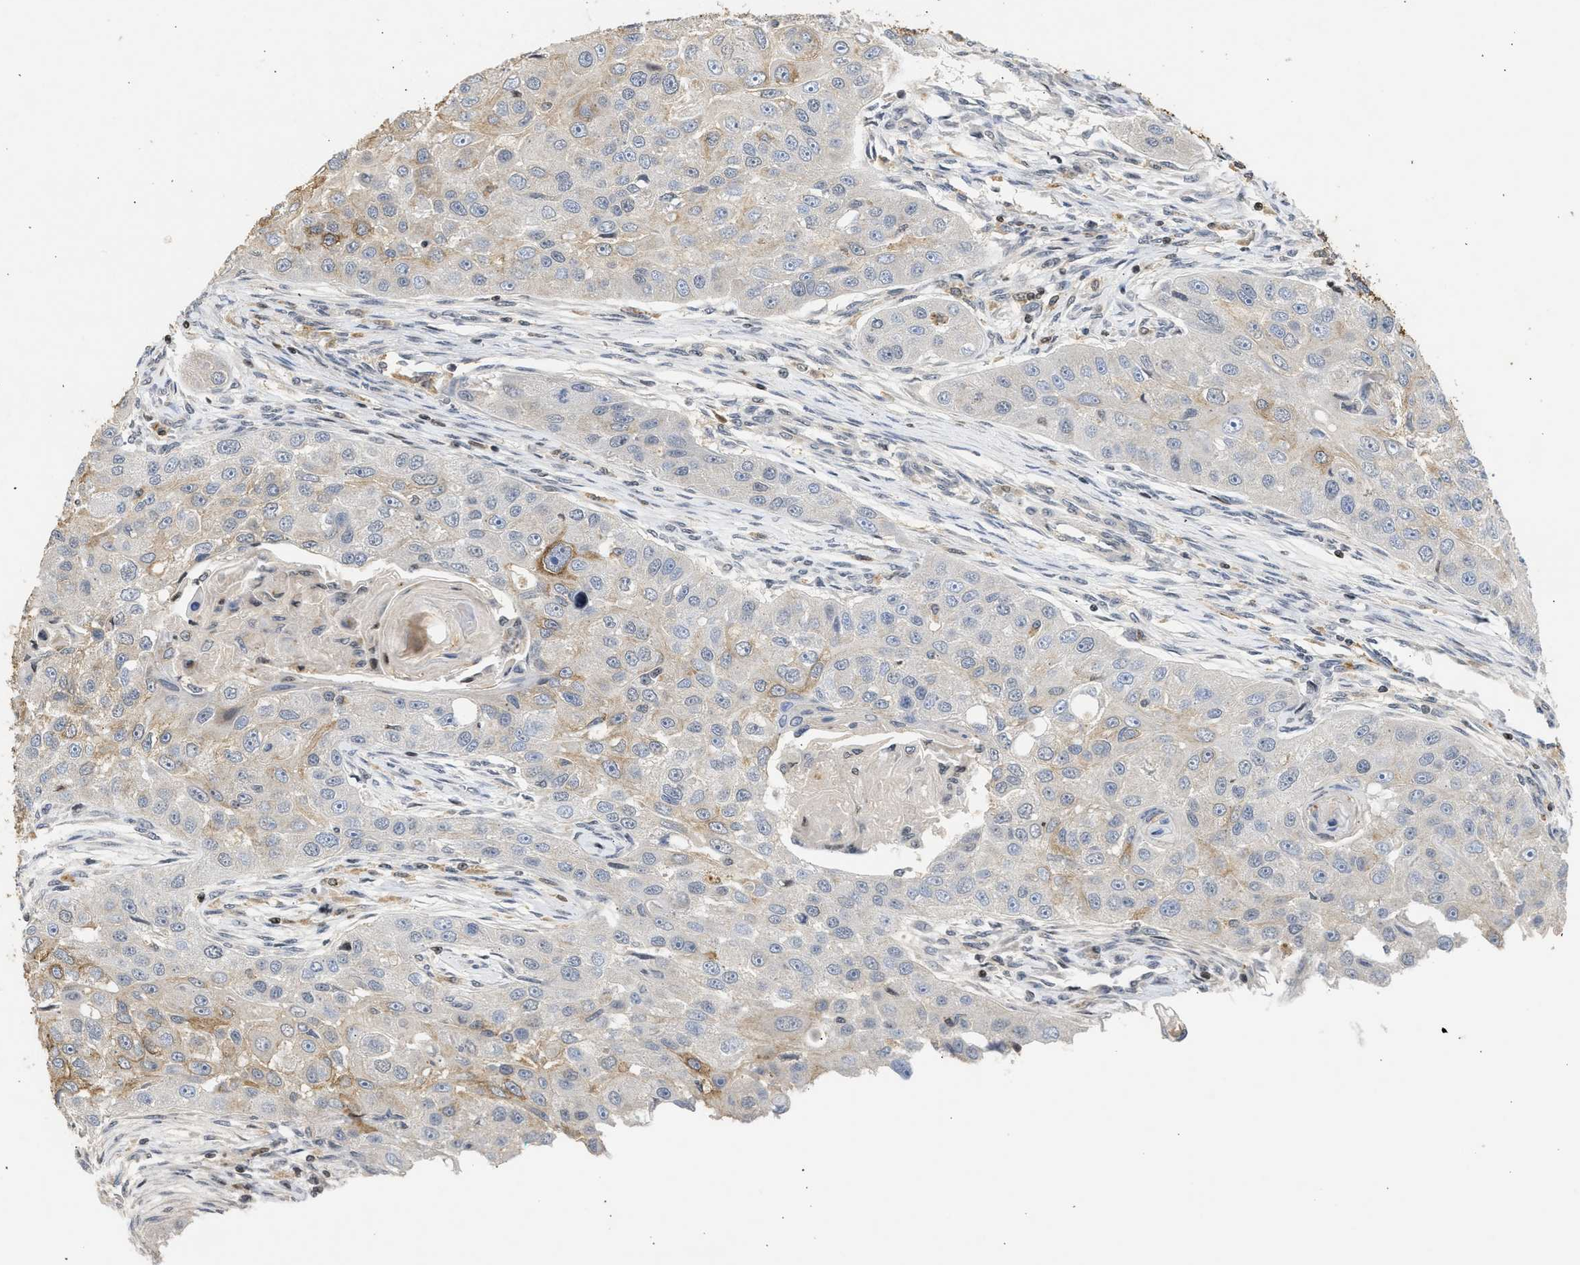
{"staining": {"intensity": "weak", "quantity": "<25%", "location": "cytoplasmic/membranous"}, "tissue": "head and neck cancer", "cell_type": "Tumor cells", "image_type": "cancer", "snomed": [{"axis": "morphology", "description": "Normal tissue, NOS"}, {"axis": "morphology", "description": "Squamous cell carcinoma, NOS"}, {"axis": "topography", "description": "Skeletal muscle"}, {"axis": "topography", "description": "Head-Neck"}], "caption": "IHC micrograph of neoplastic tissue: human head and neck cancer stained with DAB reveals no significant protein expression in tumor cells.", "gene": "ENSG00000142539", "patient": {"sex": "male", "age": 51}}